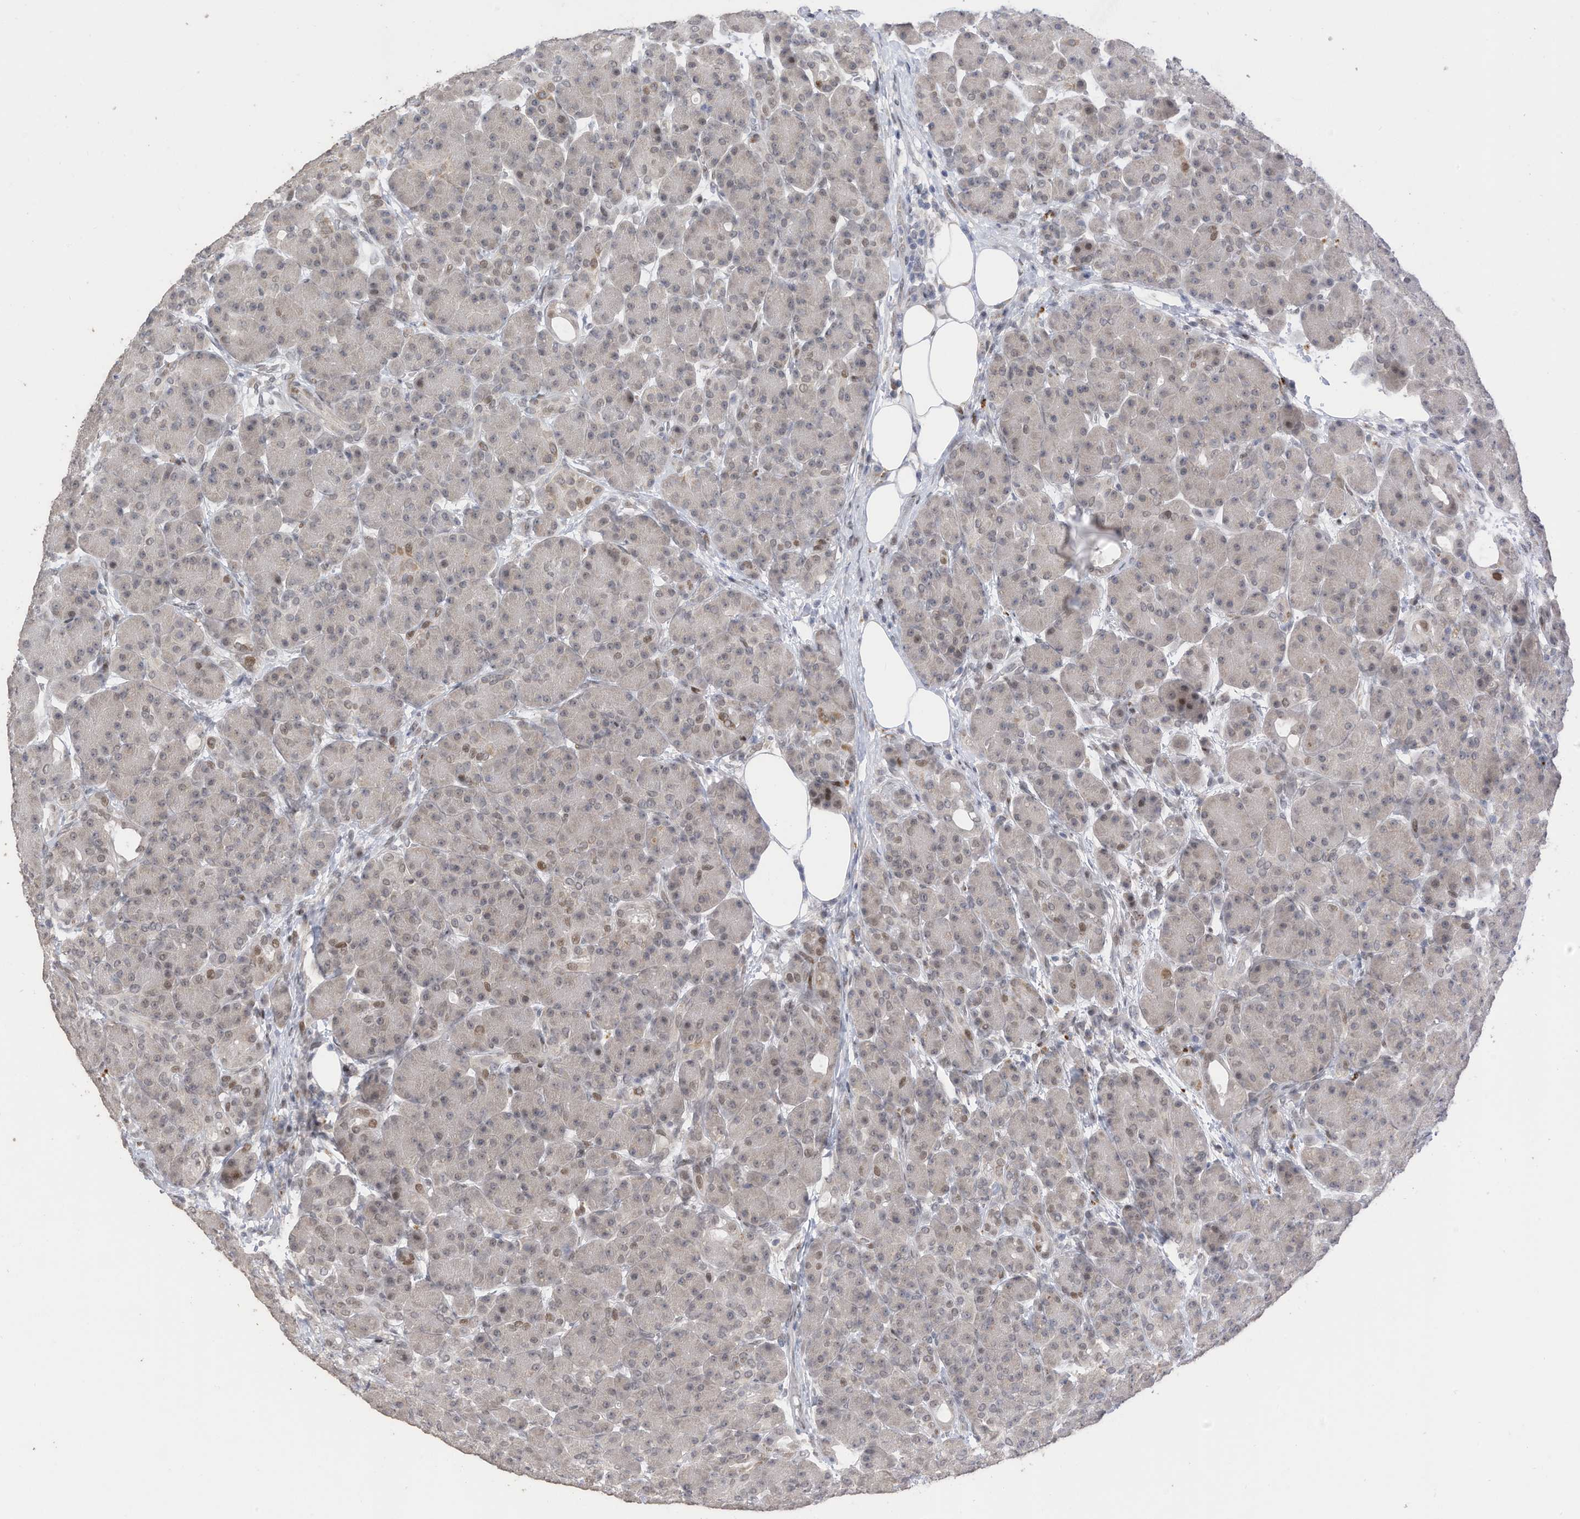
{"staining": {"intensity": "weak", "quantity": "25%-75%", "location": "nuclear"}, "tissue": "pancreas", "cell_type": "Exocrine glandular cells", "image_type": "normal", "snomed": [{"axis": "morphology", "description": "Normal tissue, NOS"}, {"axis": "topography", "description": "Pancreas"}], "caption": "Weak nuclear positivity is appreciated in about 25%-75% of exocrine glandular cells in unremarkable pancreas.", "gene": "RABL3", "patient": {"sex": "male", "age": 63}}